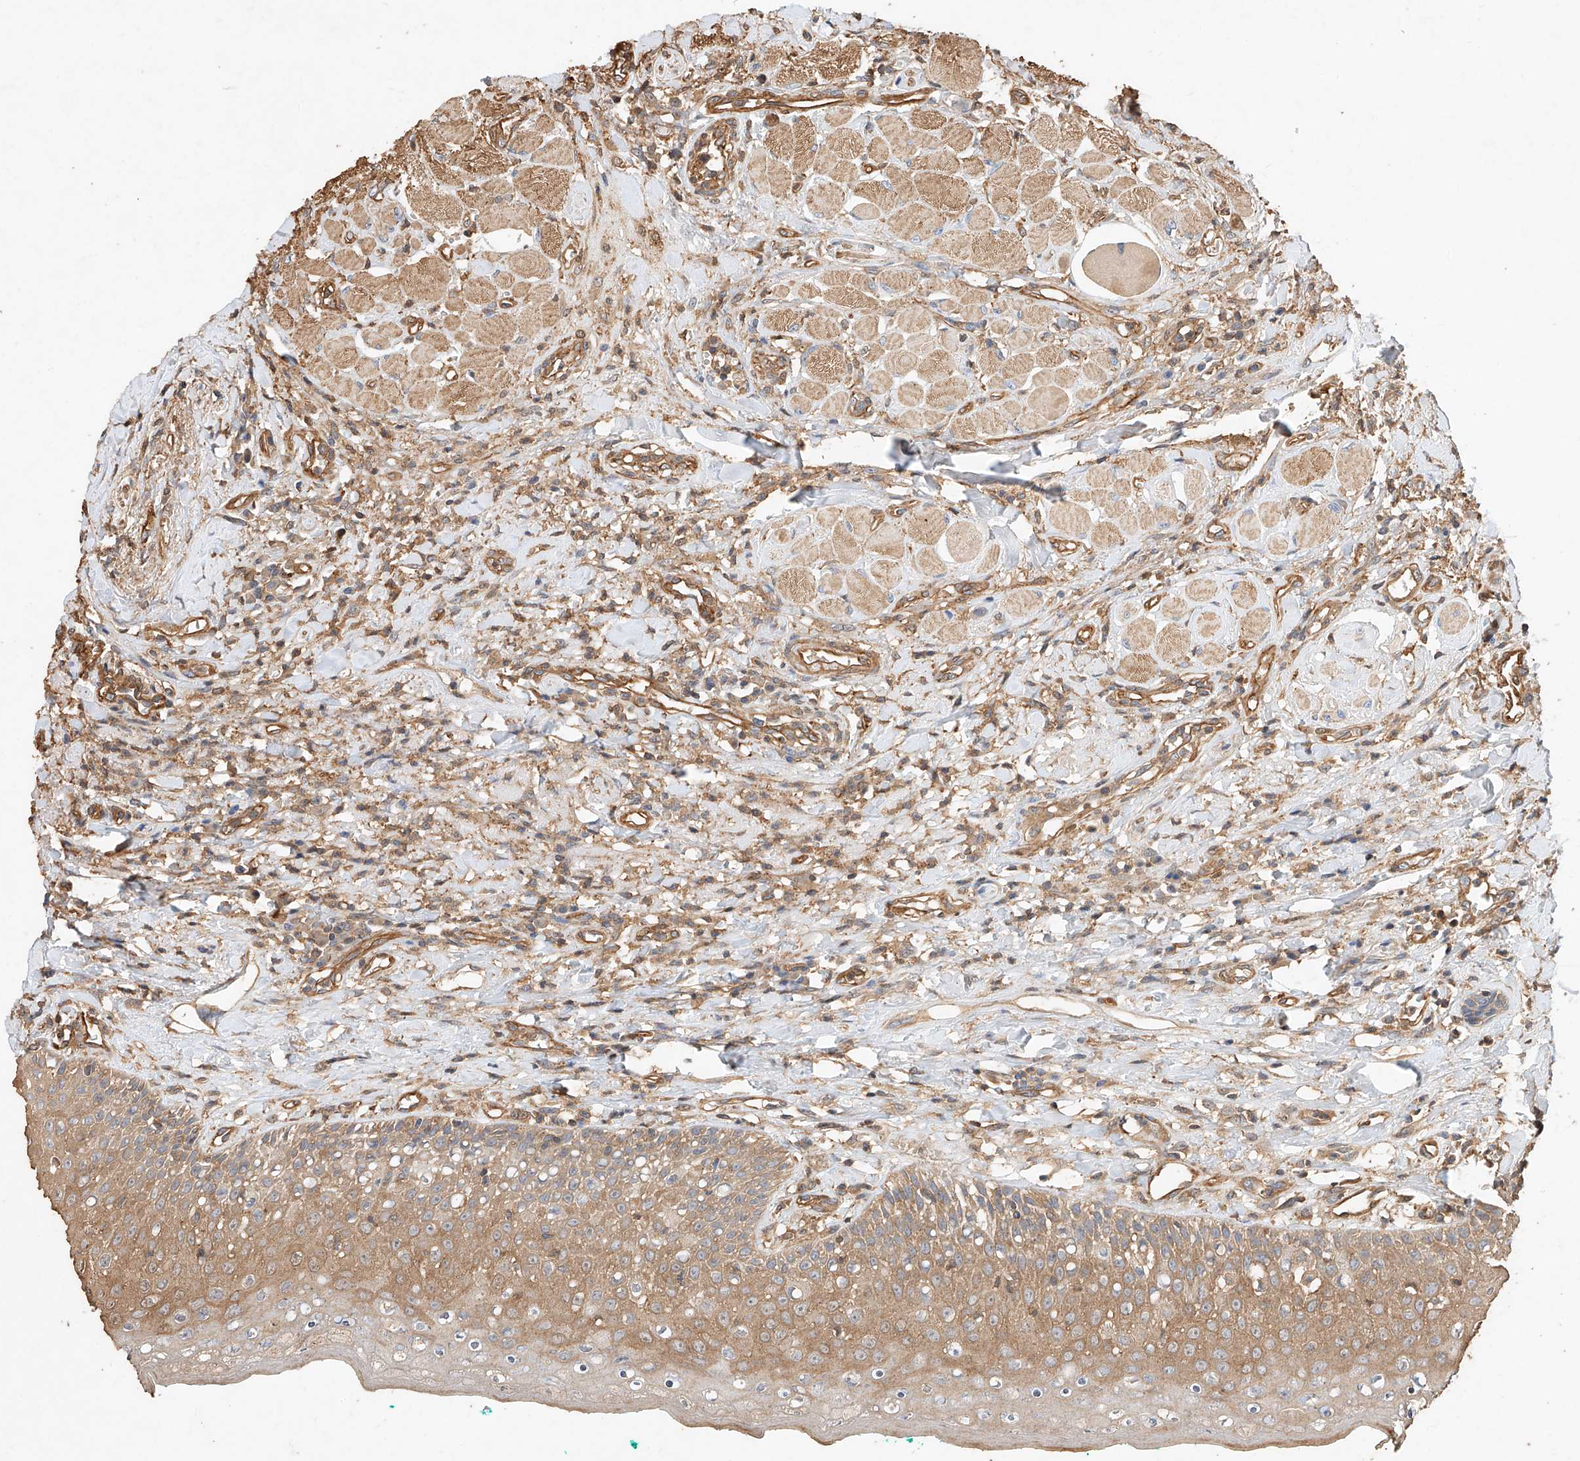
{"staining": {"intensity": "moderate", "quantity": ">75%", "location": "cytoplasmic/membranous"}, "tissue": "oral mucosa", "cell_type": "Squamous epithelial cells", "image_type": "normal", "snomed": [{"axis": "morphology", "description": "Normal tissue, NOS"}, {"axis": "topography", "description": "Oral tissue"}], "caption": "This photomicrograph demonstrates immunohistochemistry (IHC) staining of normal oral mucosa, with medium moderate cytoplasmic/membranous staining in approximately >75% of squamous epithelial cells.", "gene": "GHDC", "patient": {"sex": "female", "age": 70}}